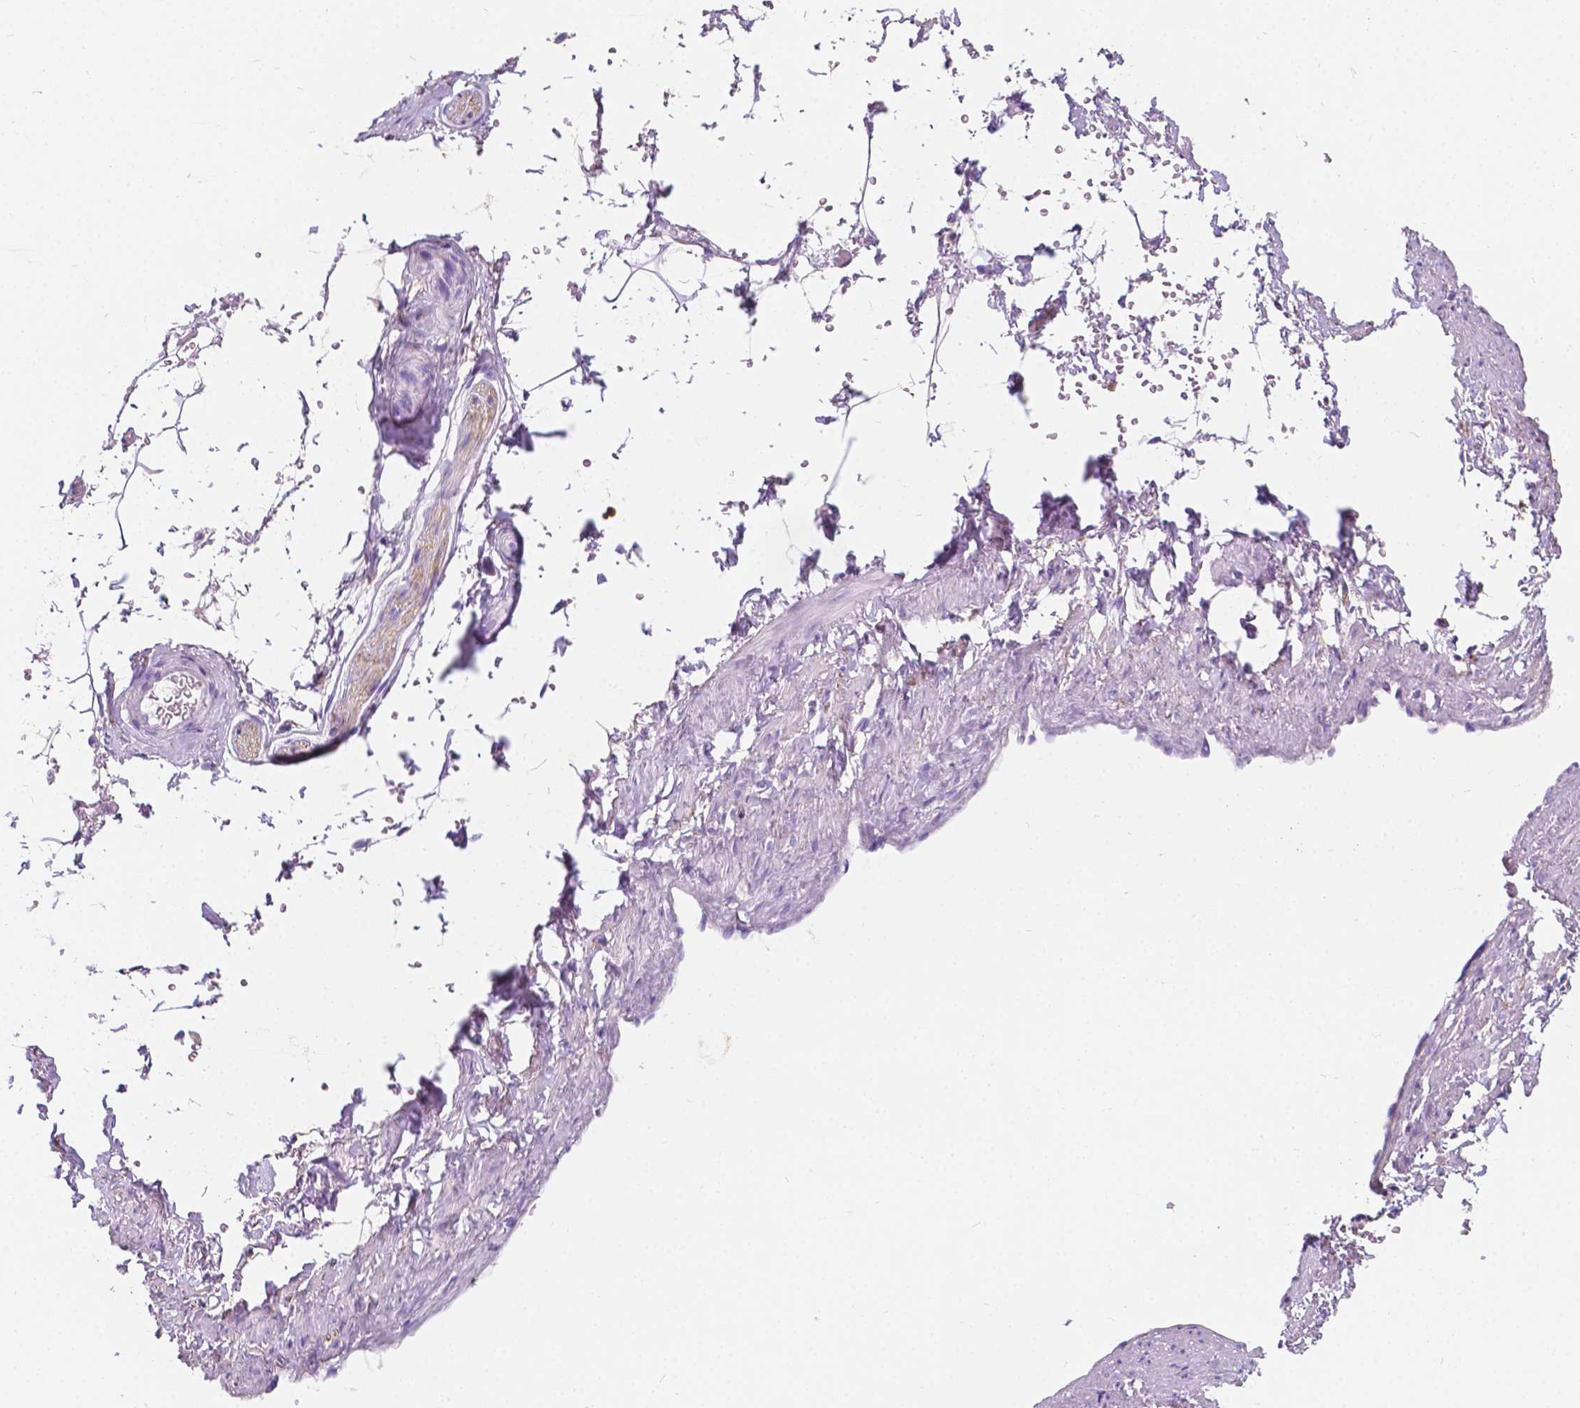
{"staining": {"intensity": "negative", "quantity": "none", "location": "none"}, "tissue": "adipose tissue", "cell_type": "Adipocytes", "image_type": "normal", "snomed": [{"axis": "morphology", "description": "Normal tissue, NOS"}, {"axis": "topography", "description": "Prostate"}, {"axis": "topography", "description": "Peripheral nerve tissue"}], "caption": "Adipocytes show no significant protein expression in unremarkable adipose tissue. The staining was performed using DAB to visualize the protein expression in brown, while the nuclei were stained in blue with hematoxylin (Magnification: 20x).", "gene": "GNAO1", "patient": {"sex": "male", "age": 55}}